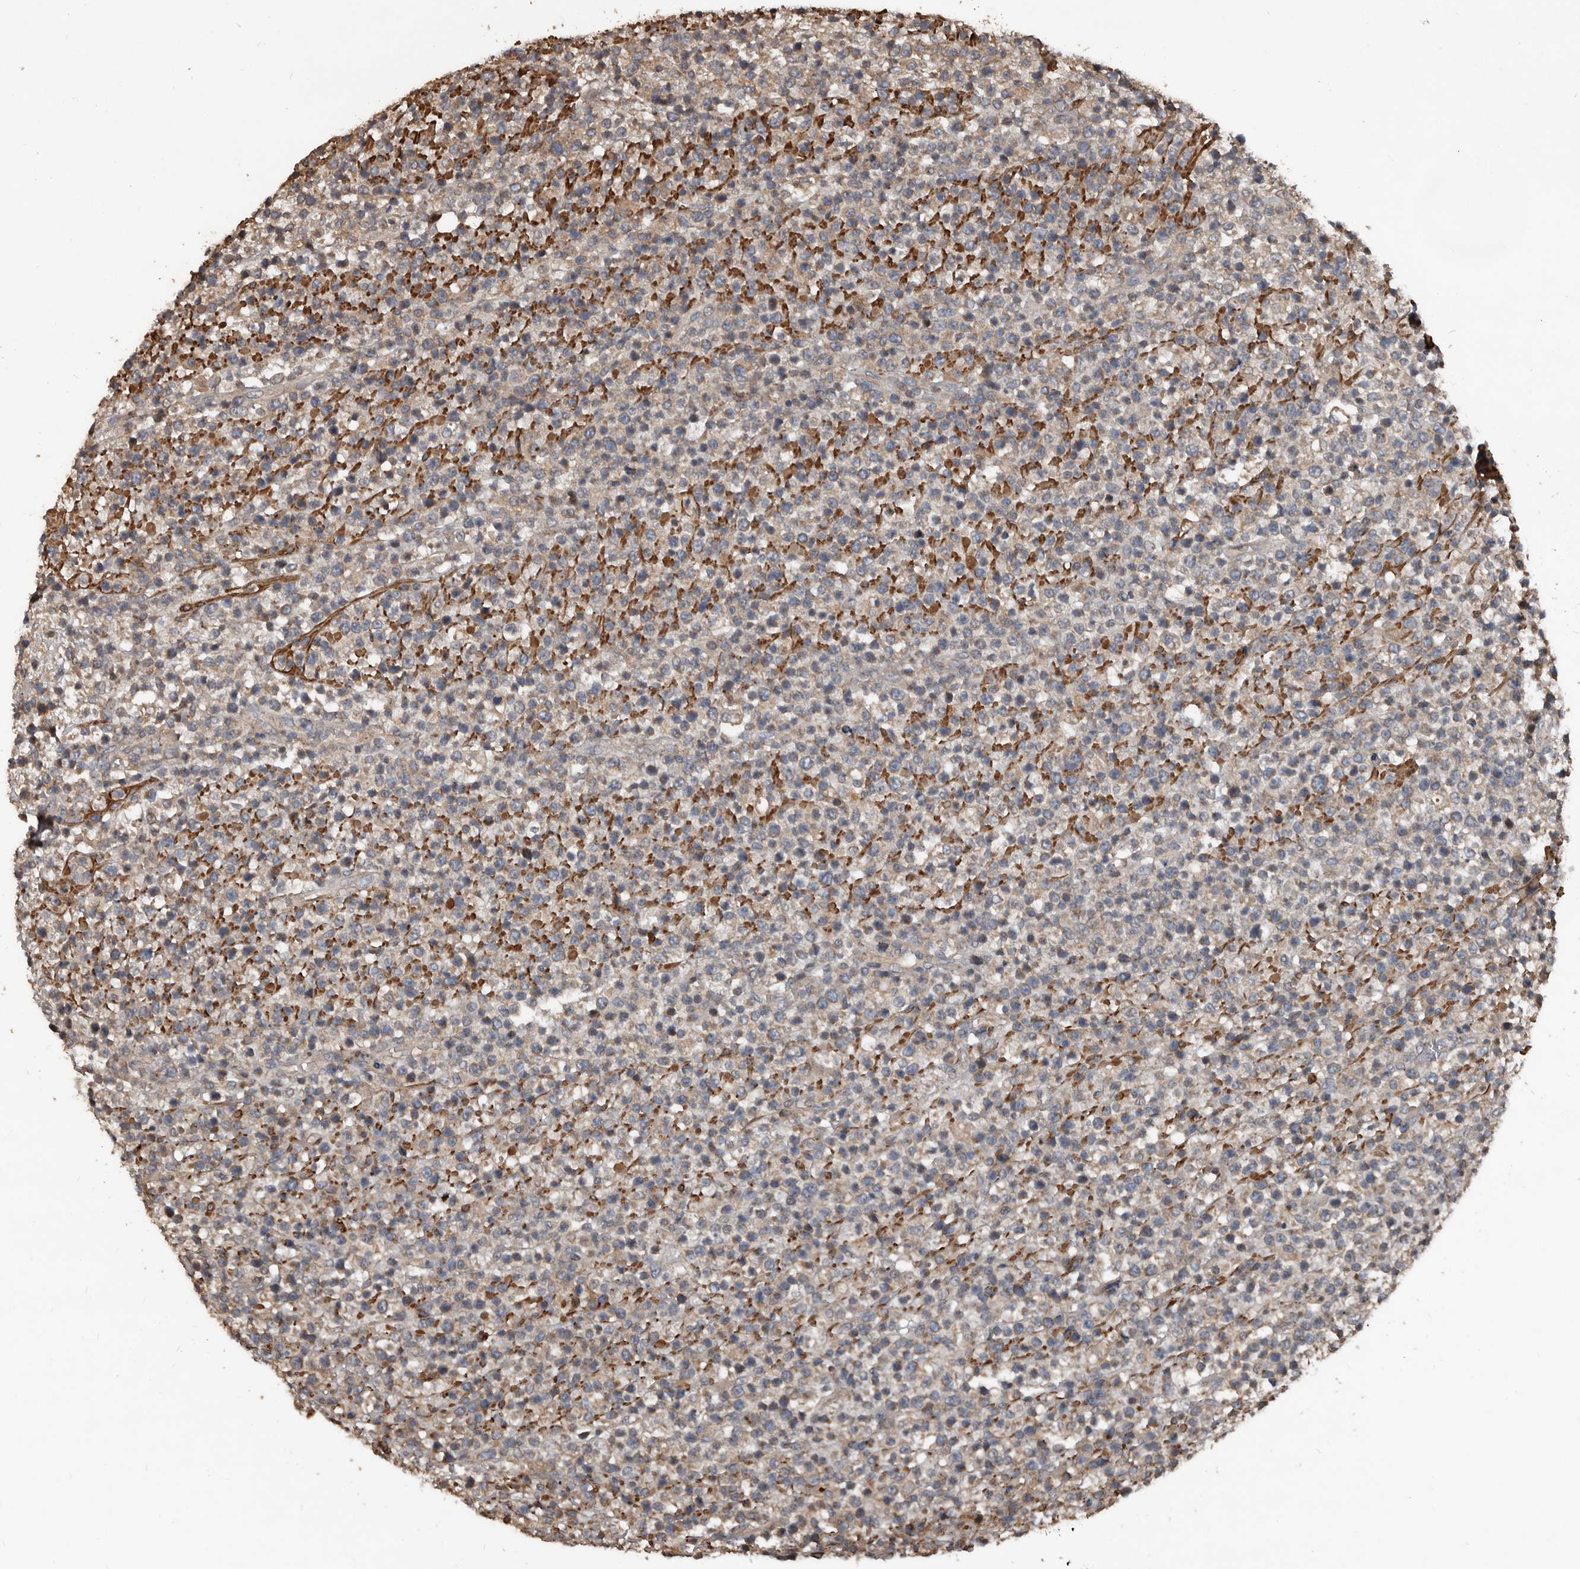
{"staining": {"intensity": "negative", "quantity": "none", "location": "none"}, "tissue": "lymphoma", "cell_type": "Tumor cells", "image_type": "cancer", "snomed": [{"axis": "morphology", "description": "Malignant lymphoma, non-Hodgkin's type, High grade"}, {"axis": "topography", "description": "Colon"}], "caption": "Immunohistochemistry (IHC) image of neoplastic tissue: human malignant lymphoma, non-Hodgkin's type (high-grade) stained with DAB exhibits no significant protein staining in tumor cells.", "gene": "GREB1", "patient": {"sex": "female", "age": 53}}